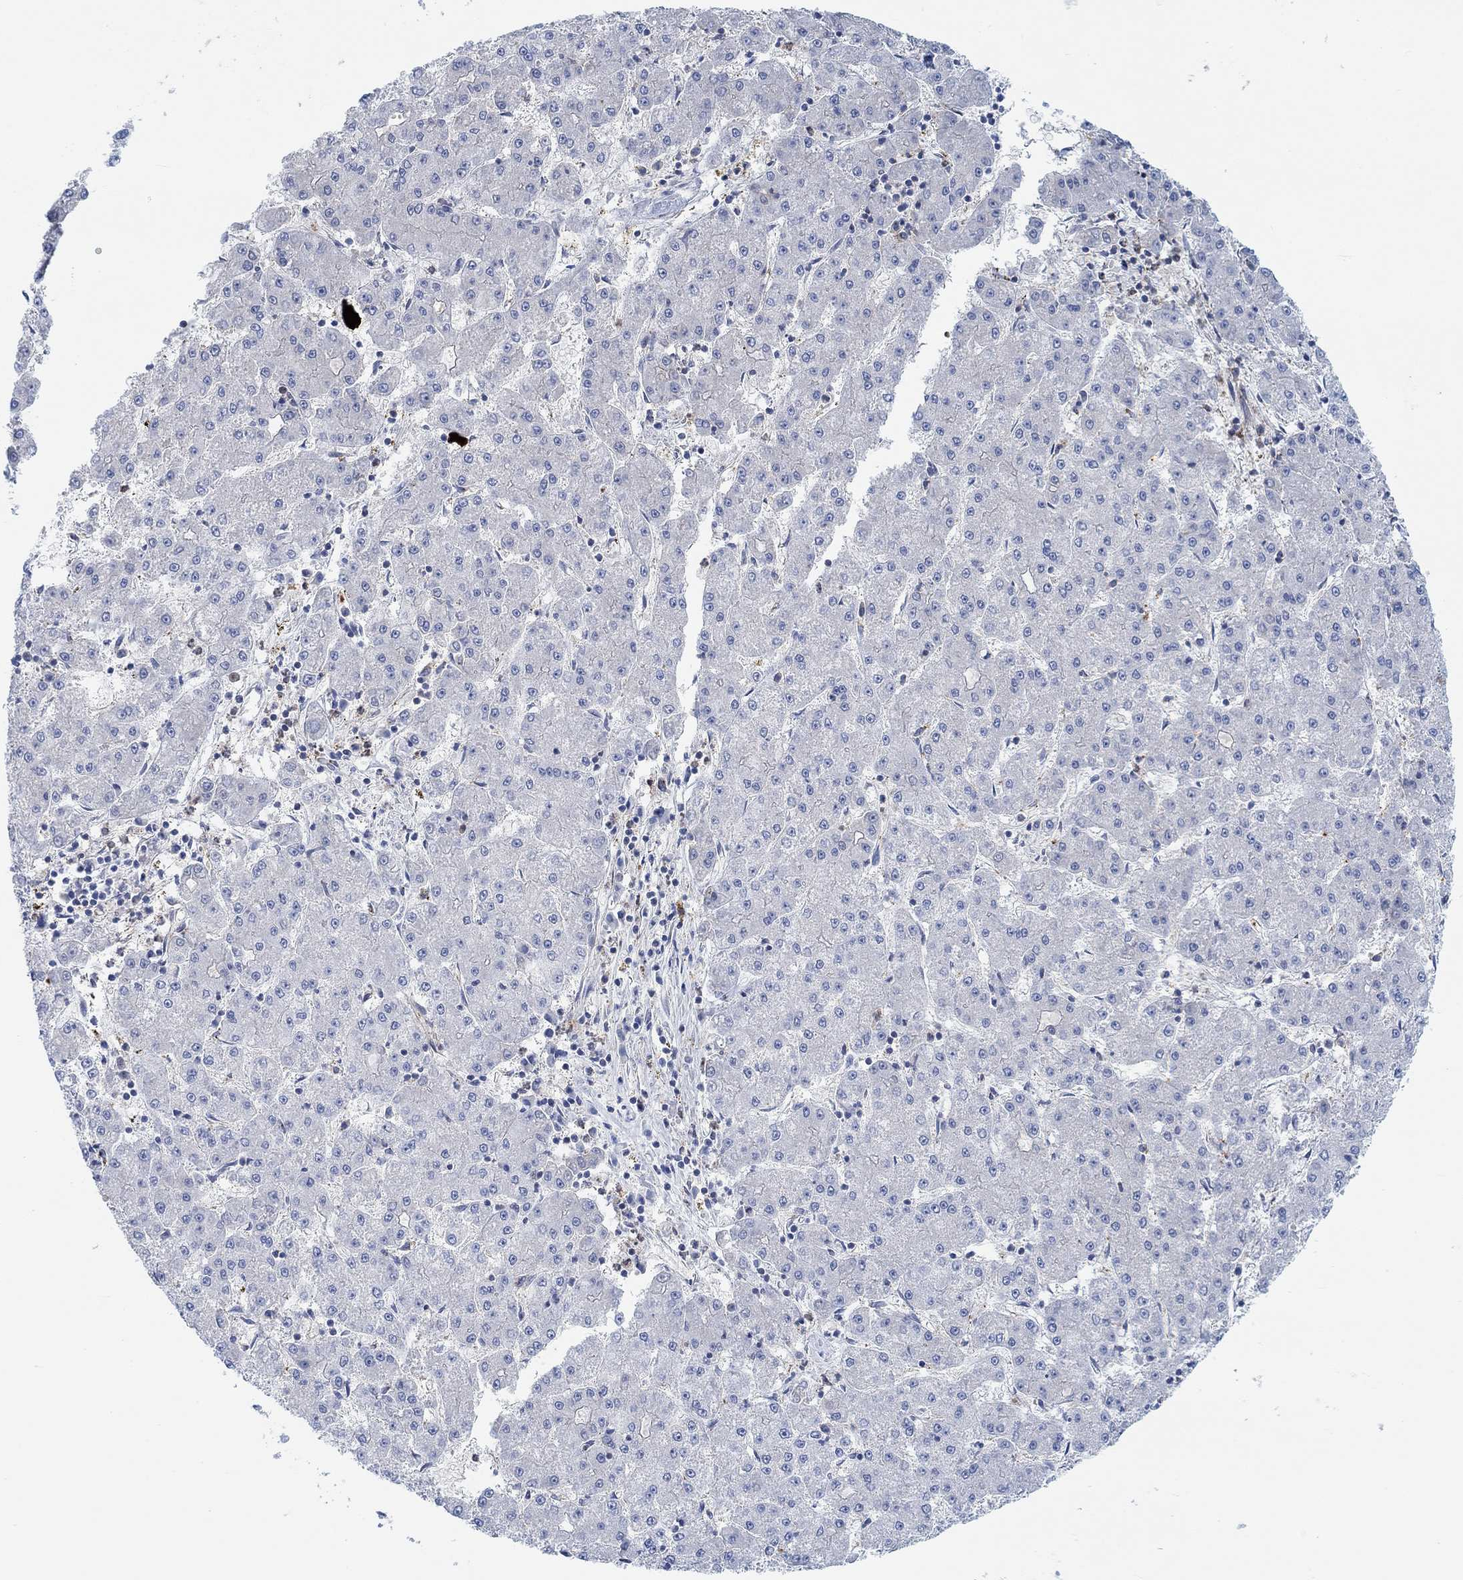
{"staining": {"intensity": "negative", "quantity": "none", "location": "none"}, "tissue": "liver cancer", "cell_type": "Tumor cells", "image_type": "cancer", "snomed": [{"axis": "morphology", "description": "Carcinoma, Hepatocellular, NOS"}, {"axis": "topography", "description": "Liver"}], "caption": "DAB immunohistochemical staining of liver cancer (hepatocellular carcinoma) demonstrates no significant expression in tumor cells. (DAB immunohistochemistry (IHC) visualized using brightfield microscopy, high magnification).", "gene": "PMFBP1", "patient": {"sex": "male", "age": 73}}